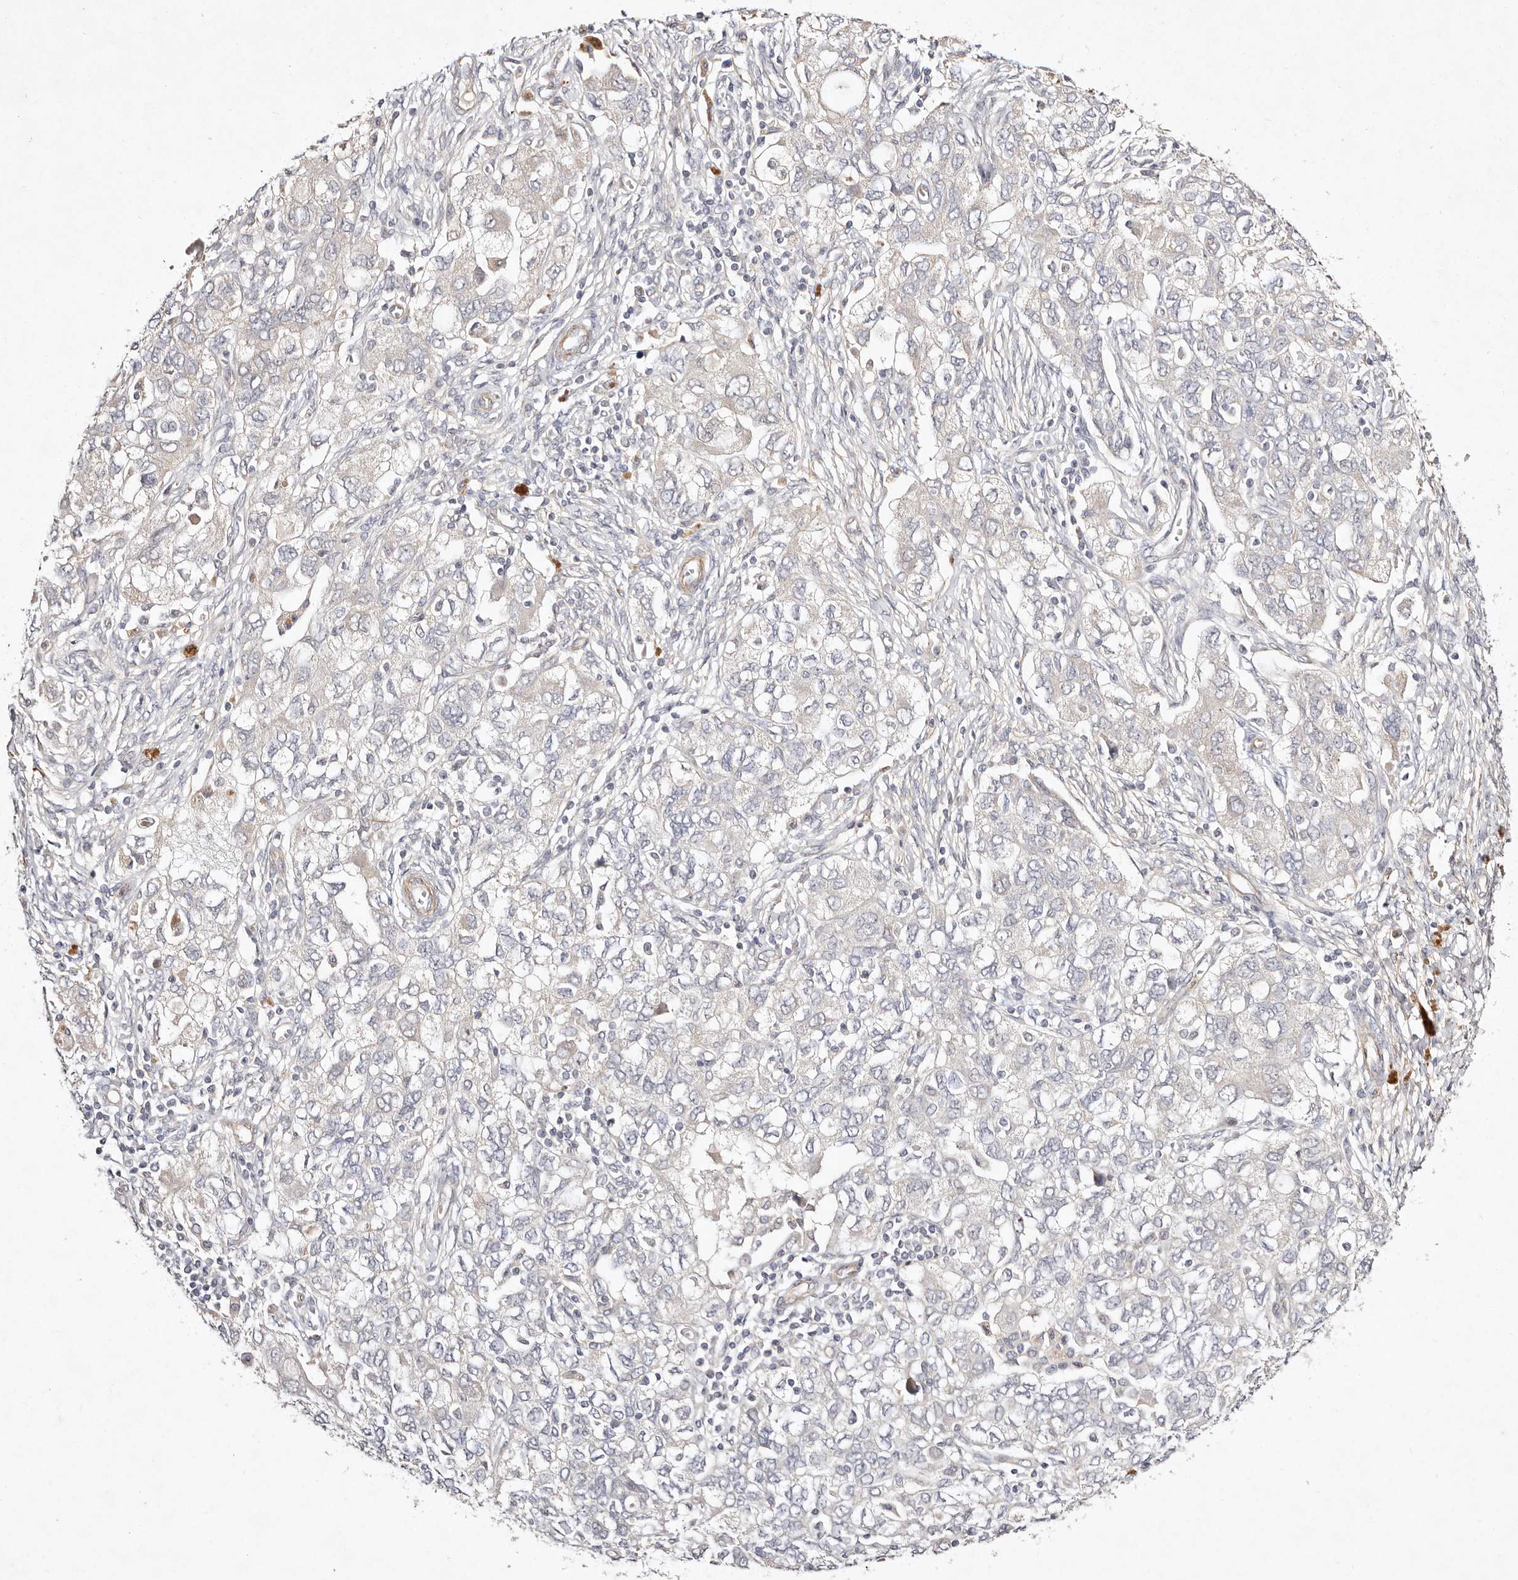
{"staining": {"intensity": "negative", "quantity": "none", "location": "none"}, "tissue": "ovarian cancer", "cell_type": "Tumor cells", "image_type": "cancer", "snomed": [{"axis": "morphology", "description": "Carcinoma, NOS"}, {"axis": "morphology", "description": "Cystadenocarcinoma, serous, NOS"}, {"axis": "topography", "description": "Ovary"}], "caption": "A micrograph of human carcinoma (ovarian) is negative for staining in tumor cells. (Stains: DAB (3,3'-diaminobenzidine) immunohistochemistry with hematoxylin counter stain, Microscopy: brightfield microscopy at high magnification).", "gene": "MTMR11", "patient": {"sex": "female", "age": 69}}